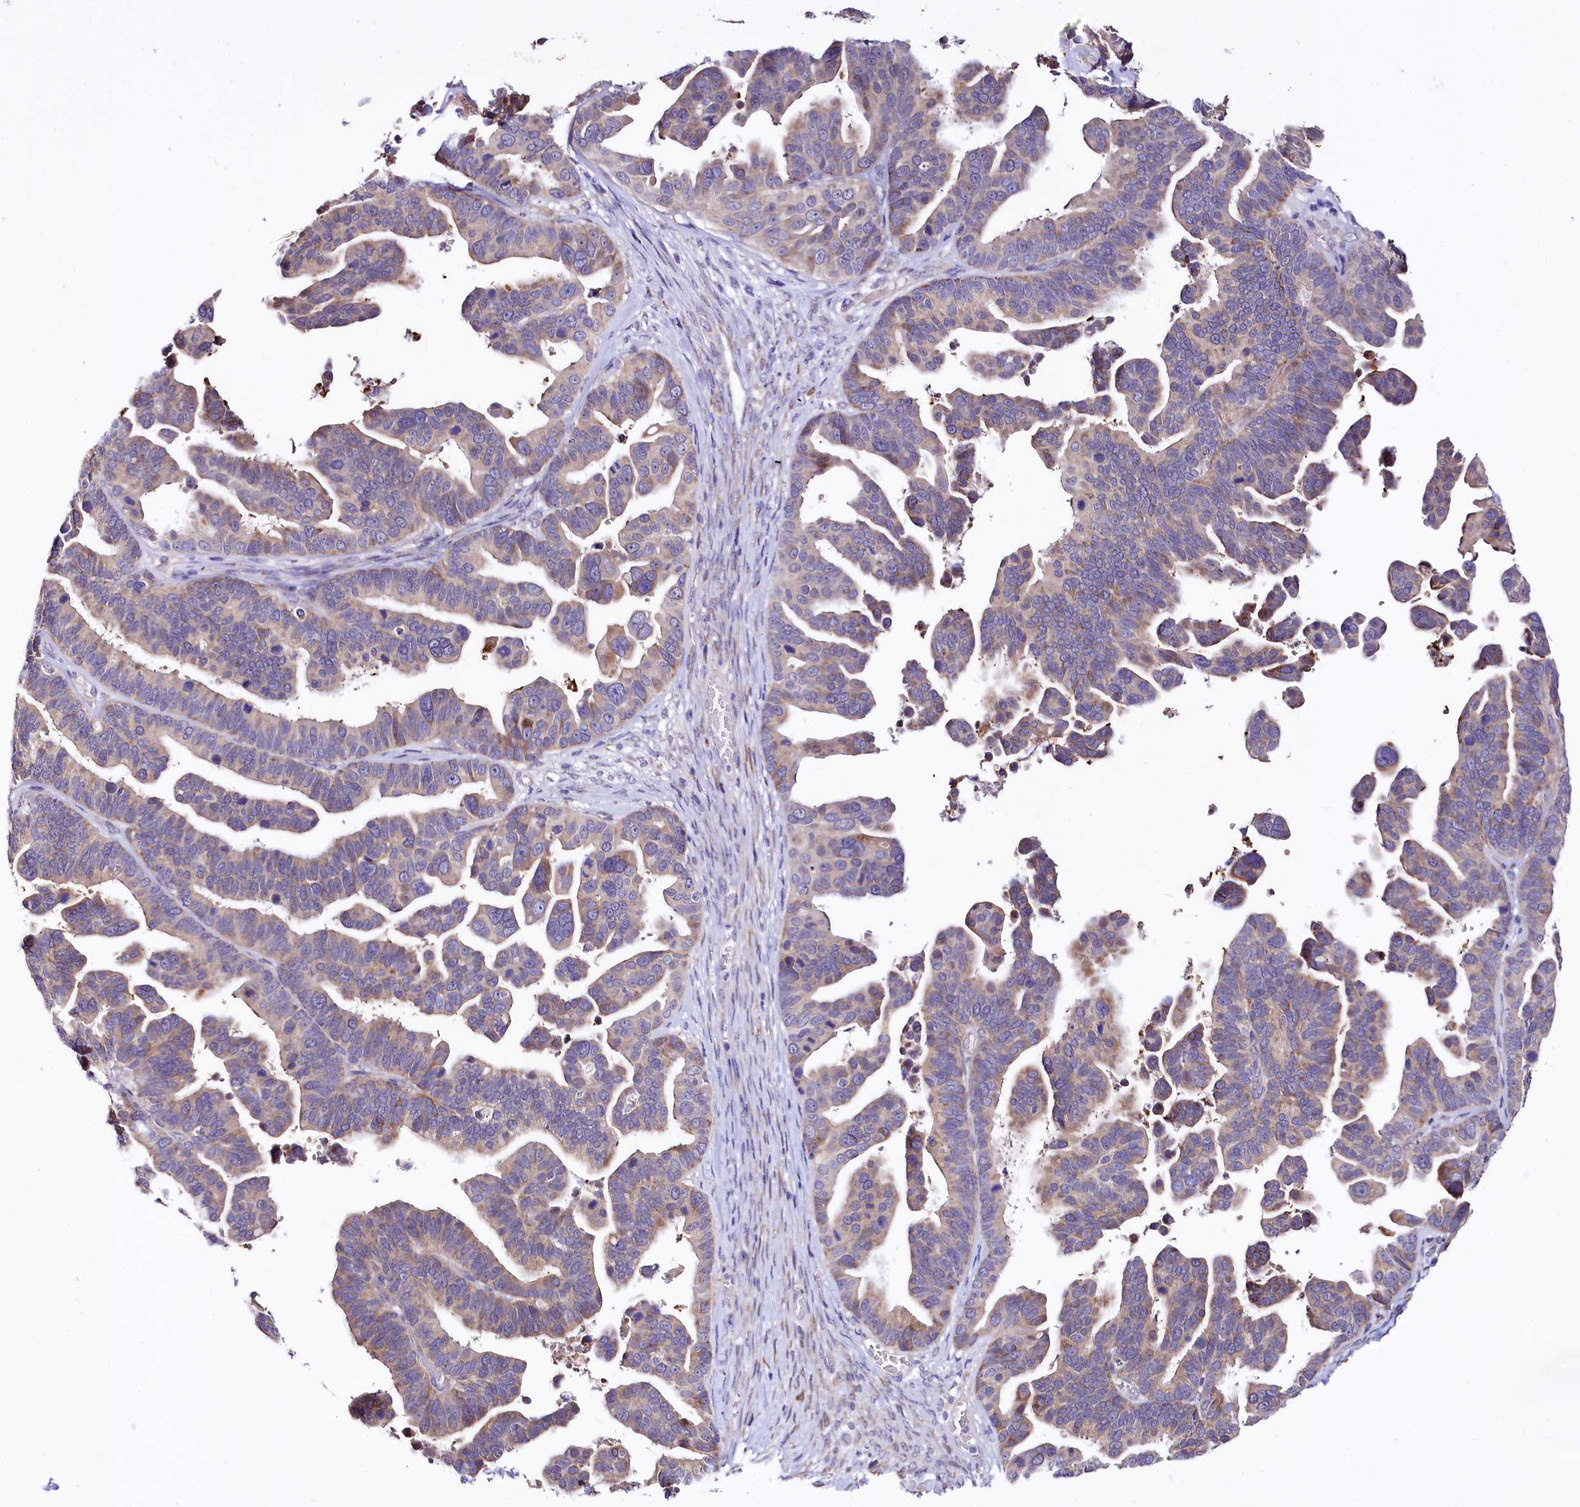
{"staining": {"intensity": "moderate", "quantity": ">75%", "location": "cytoplasmic/membranous"}, "tissue": "ovarian cancer", "cell_type": "Tumor cells", "image_type": "cancer", "snomed": [{"axis": "morphology", "description": "Cystadenocarcinoma, serous, NOS"}, {"axis": "topography", "description": "Ovary"}], "caption": "An IHC micrograph of tumor tissue is shown. Protein staining in brown labels moderate cytoplasmic/membranous positivity in ovarian serous cystadenocarcinoma within tumor cells. The staining was performed using DAB (3,3'-diaminobenzidine) to visualize the protein expression in brown, while the nuclei were stained in blue with hematoxylin (Magnification: 20x).", "gene": "CEP295", "patient": {"sex": "female", "age": 56}}